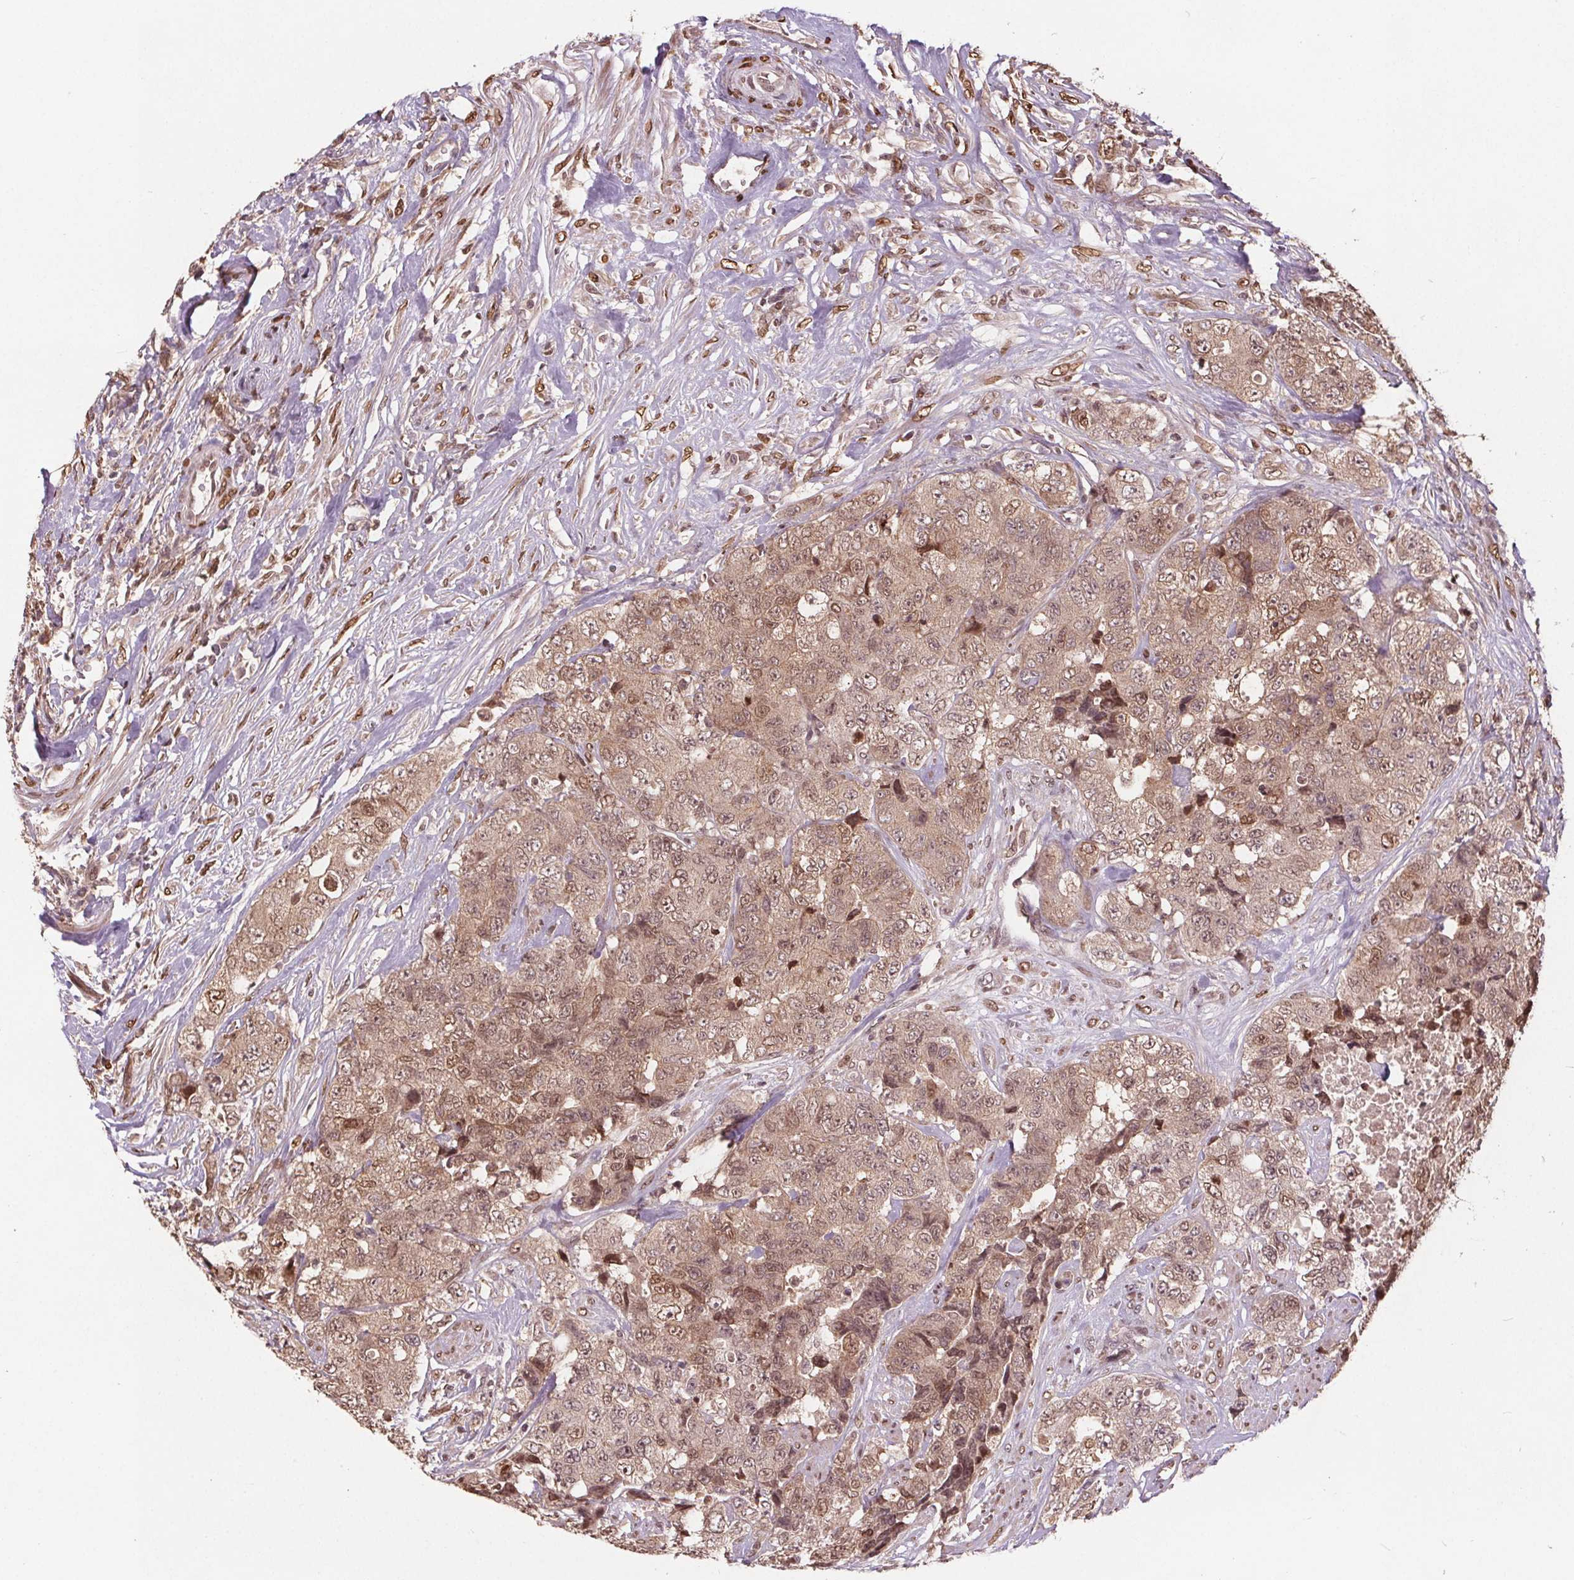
{"staining": {"intensity": "weak", "quantity": ">75%", "location": "cytoplasmic/membranous,nuclear"}, "tissue": "urothelial cancer", "cell_type": "Tumor cells", "image_type": "cancer", "snomed": [{"axis": "morphology", "description": "Urothelial carcinoma, High grade"}, {"axis": "topography", "description": "Urinary bladder"}], "caption": "High-grade urothelial carcinoma stained for a protein shows weak cytoplasmic/membranous and nuclear positivity in tumor cells.", "gene": "HIF1AN", "patient": {"sex": "female", "age": 78}}